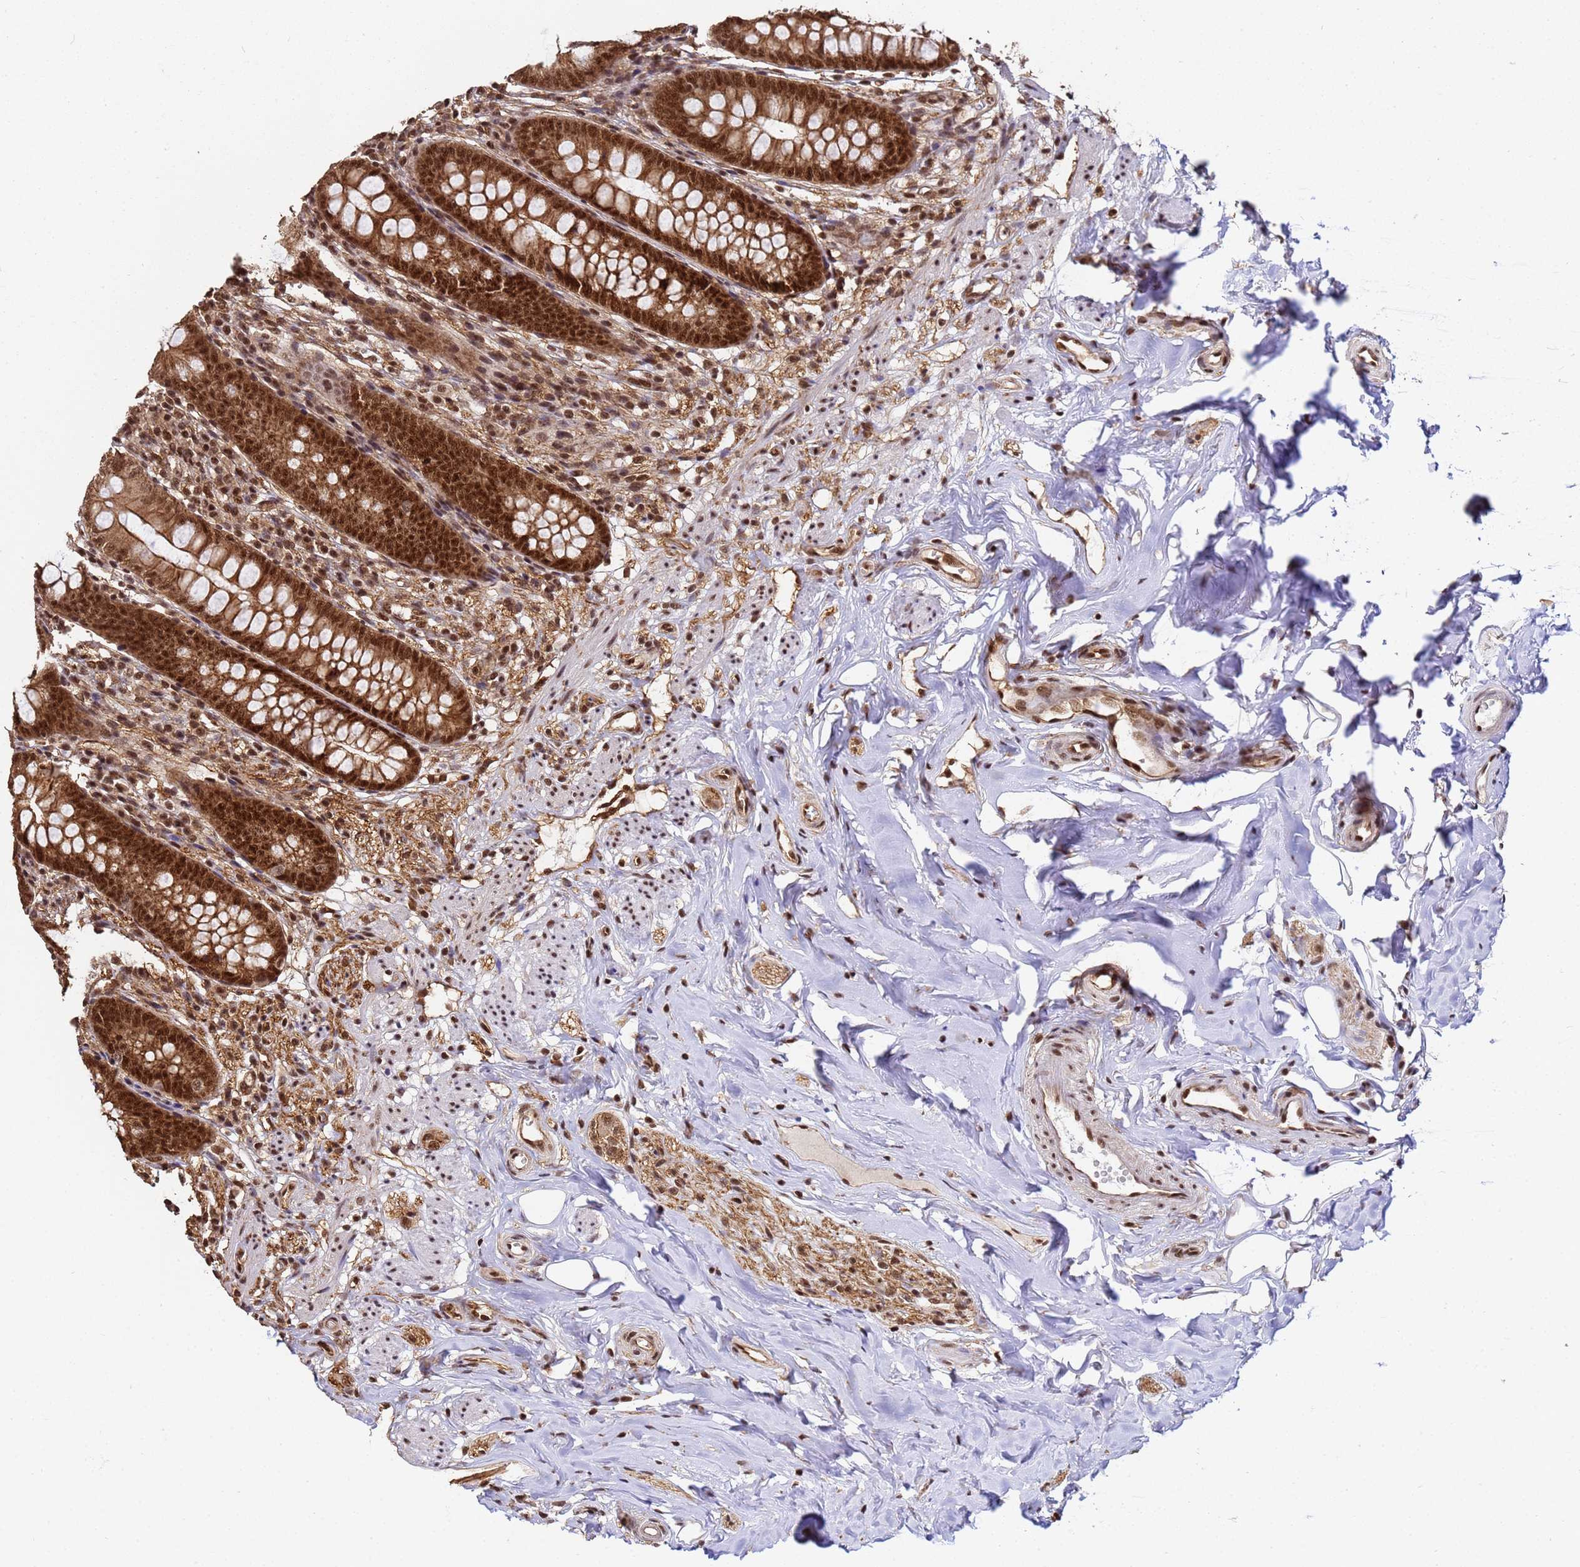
{"staining": {"intensity": "strong", "quantity": ">75%", "location": "cytoplasmic/membranous,nuclear"}, "tissue": "appendix", "cell_type": "Glandular cells", "image_type": "normal", "snomed": [{"axis": "morphology", "description": "Normal tissue, NOS"}, {"axis": "topography", "description": "Appendix"}], "caption": "This image displays IHC staining of benign appendix, with high strong cytoplasmic/membranous,nuclear expression in about >75% of glandular cells.", "gene": "SYF2", "patient": {"sex": "female", "age": 51}}